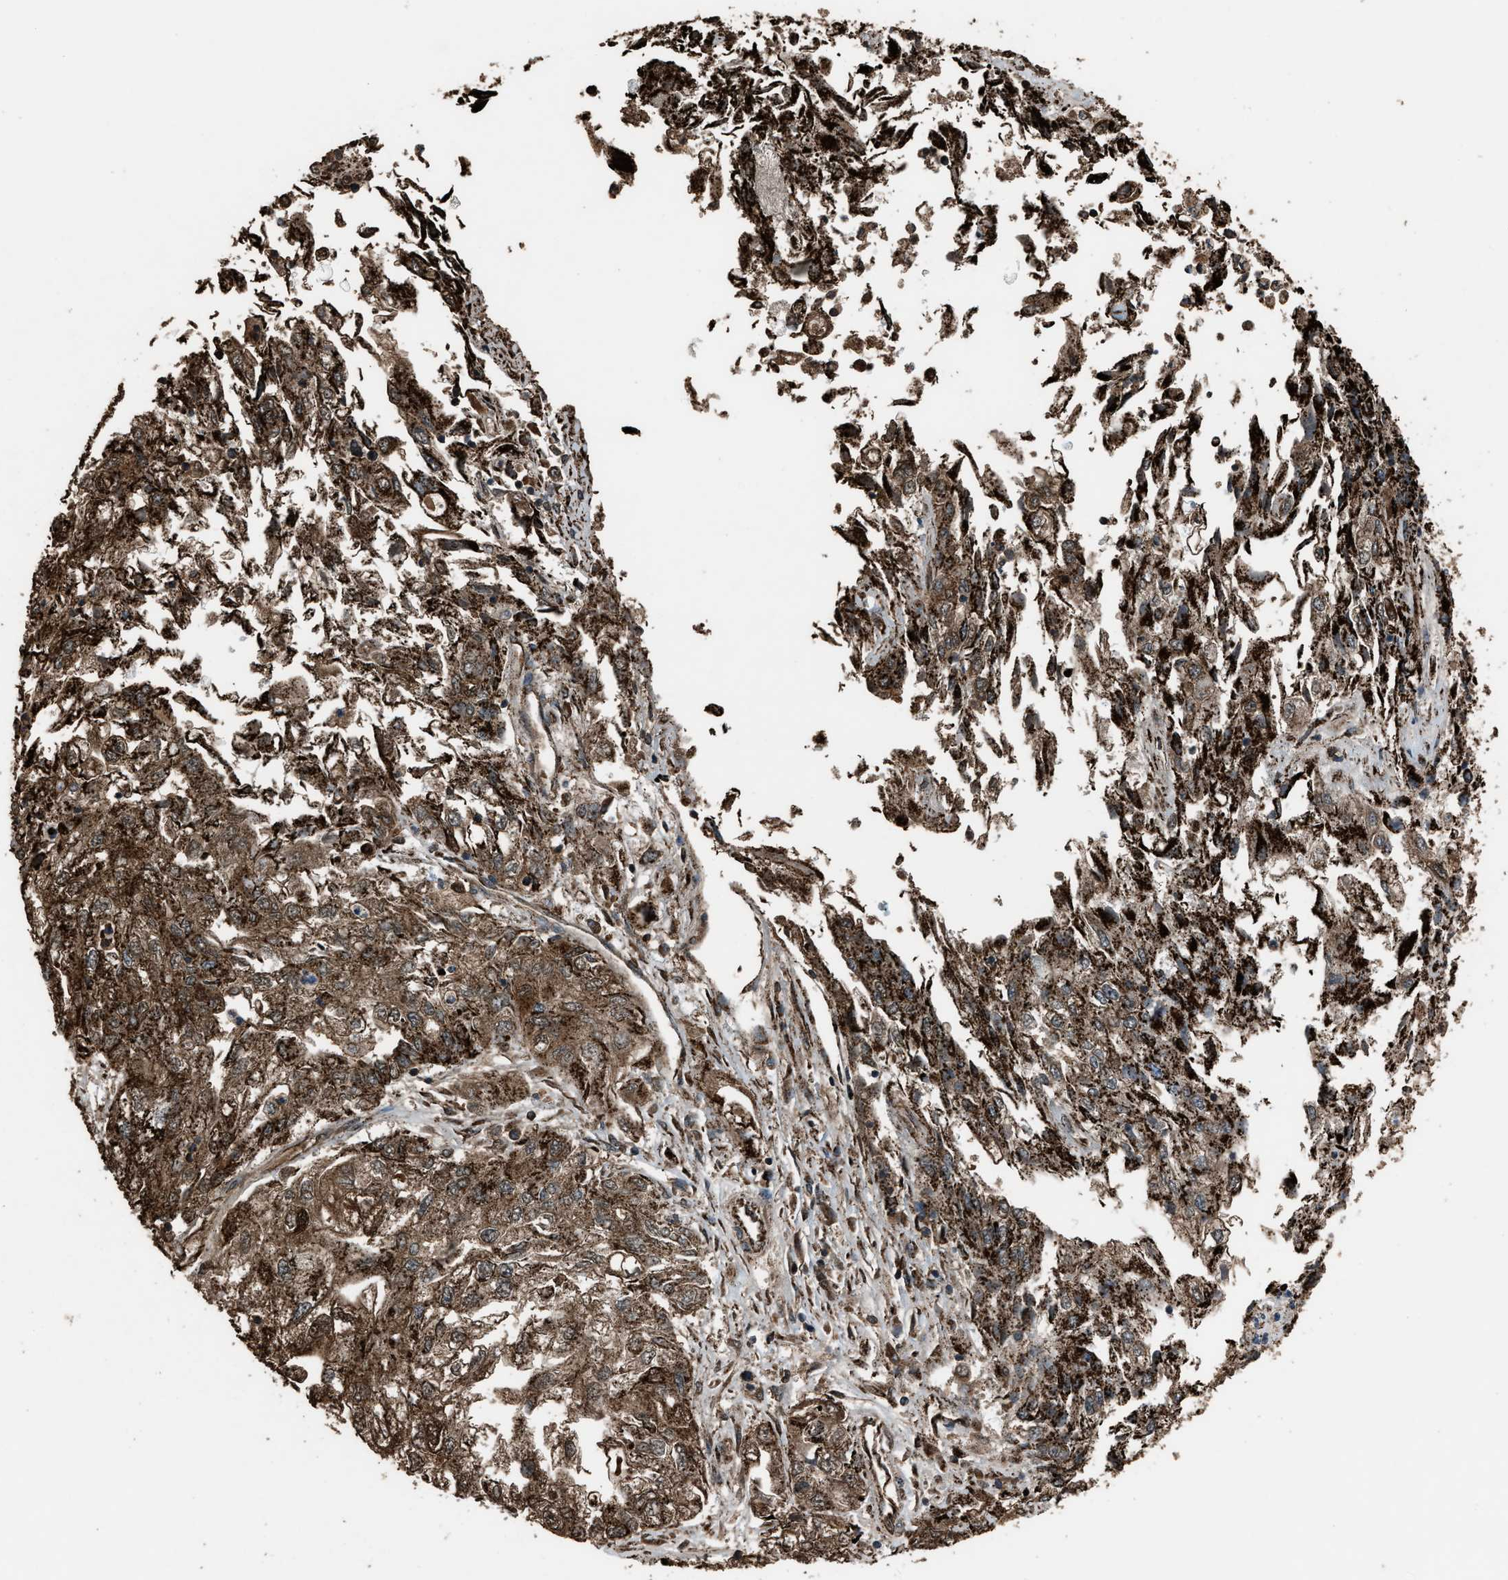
{"staining": {"intensity": "strong", "quantity": ">75%", "location": "cytoplasmic/membranous"}, "tissue": "endometrial cancer", "cell_type": "Tumor cells", "image_type": "cancer", "snomed": [{"axis": "morphology", "description": "Adenocarcinoma, NOS"}, {"axis": "topography", "description": "Endometrium"}], "caption": "Strong cytoplasmic/membranous protein expression is appreciated in about >75% of tumor cells in endometrial cancer. (IHC, brightfield microscopy, high magnification).", "gene": "MDH2", "patient": {"sex": "female", "age": 49}}